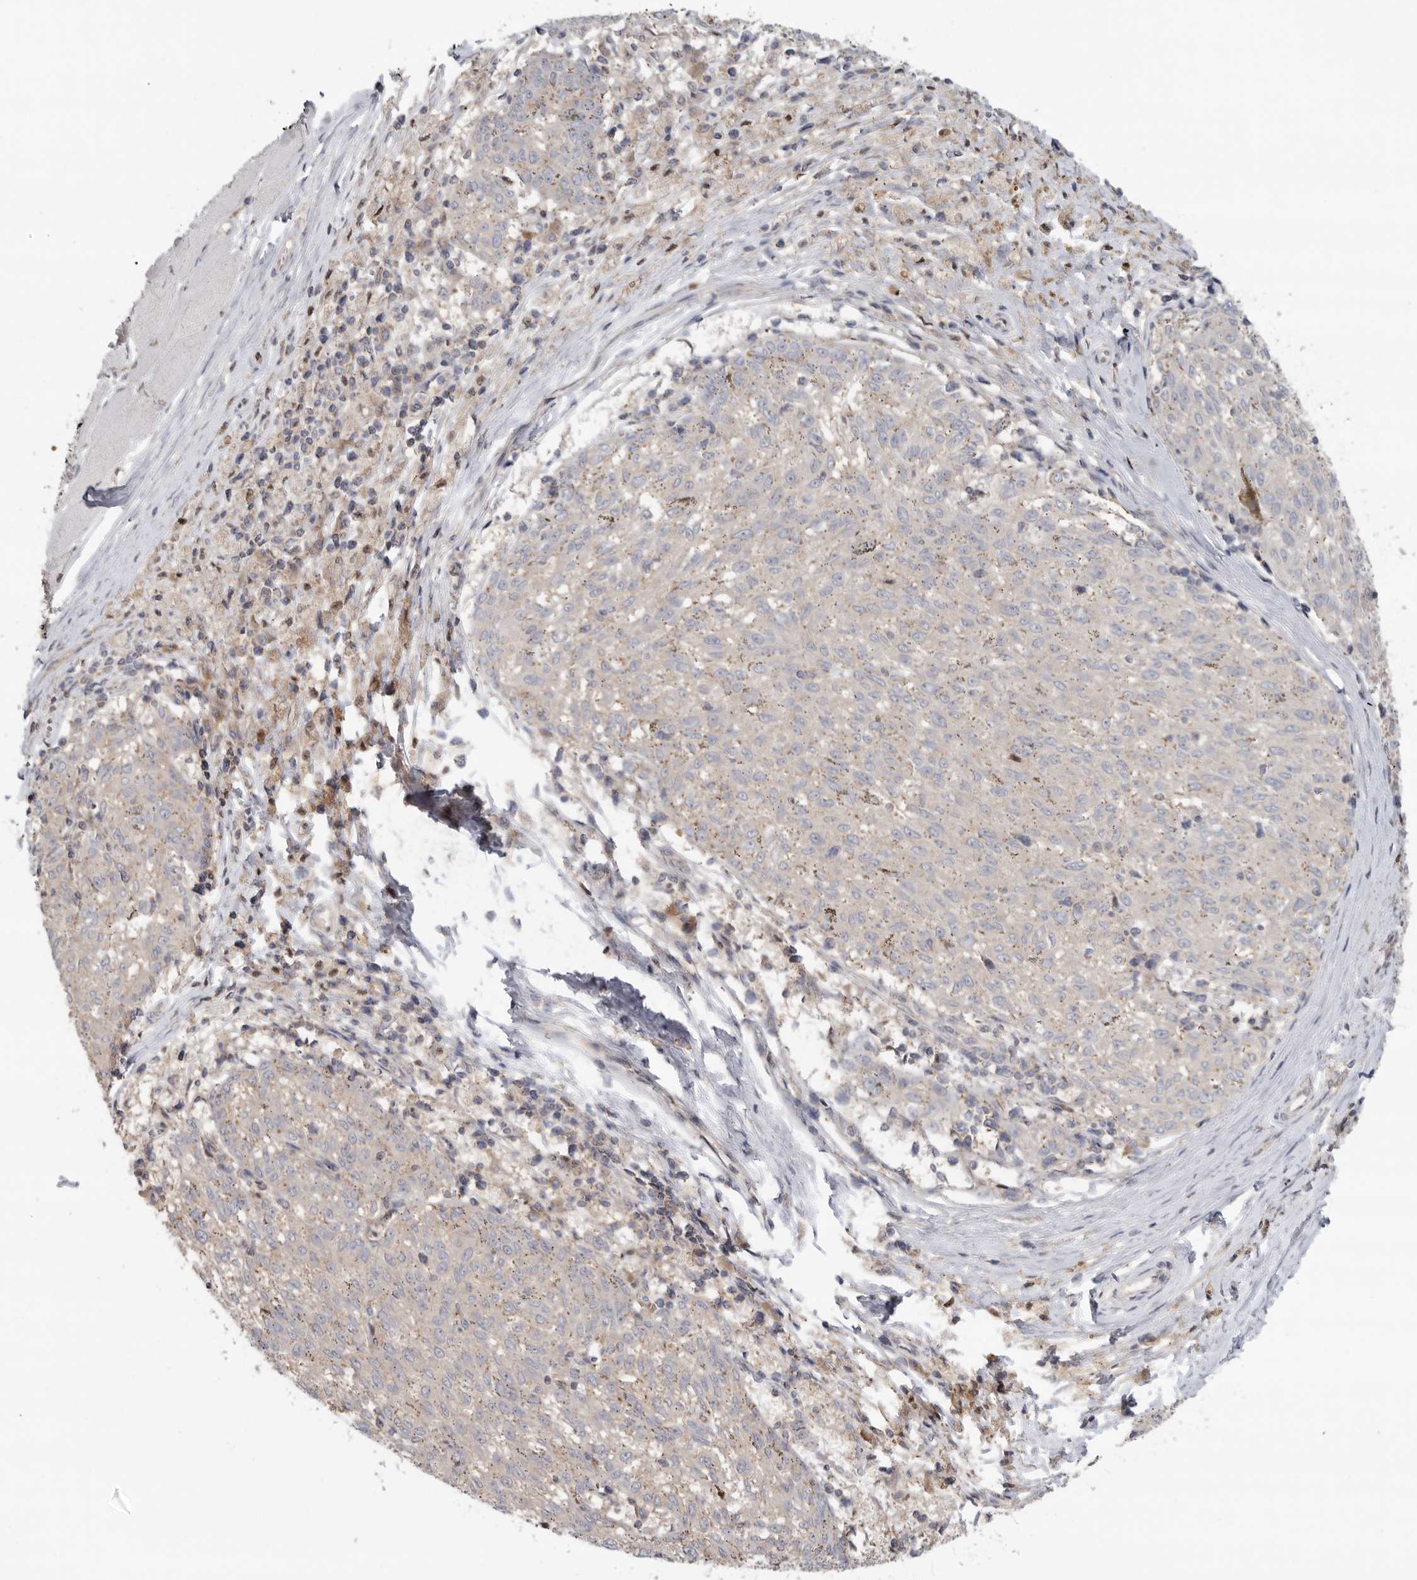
{"staining": {"intensity": "weak", "quantity": "<25%", "location": "cytoplasmic/membranous"}, "tissue": "melanoma", "cell_type": "Tumor cells", "image_type": "cancer", "snomed": [{"axis": "morphology", "description": "Malignant melanoma, NOS"}, {"axis": "topography", "description": "Skin"}], "caption": "The immunohistochemistry photomicrograph has no significant positivity in tumor cells of melanoma tissue.", "gene": "KLK5", "patient": {"sex": "female", "age": 72}}